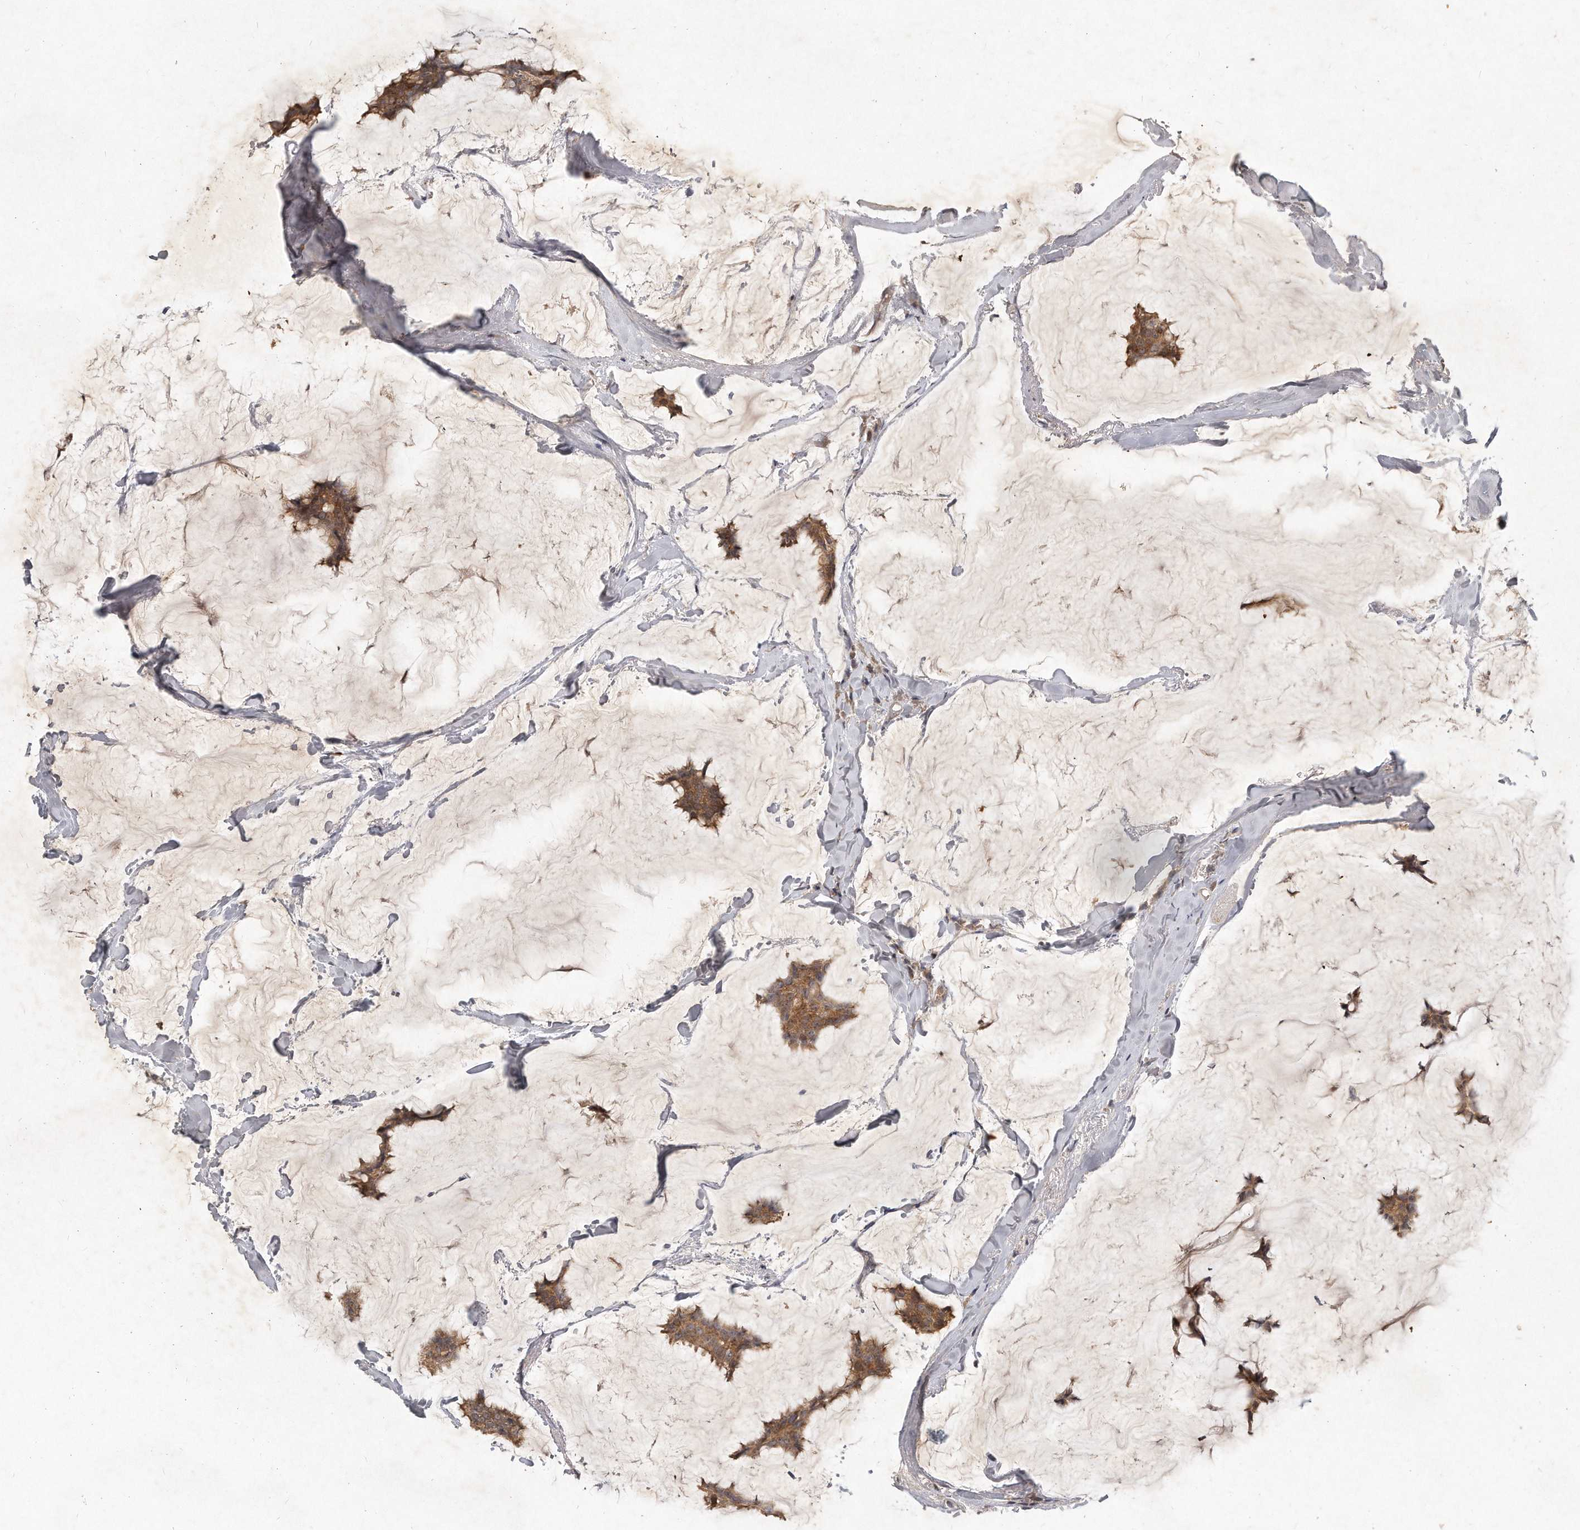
{"staining": {"intensity": "moderate", "quantity": ">75%", "location": "cytoplasmic/membranous"}, "tissue": "breast cancer", "cell_type": "Tumor cells", "image_type": "cancer", "snomed": [{"axis": "morphology", "description": "Duct carcinoma"}, {"axis": "topography", "description": "Breast"}], "caption": "Breast cancer (invasive ductal carcinoma) stained with IHC displays moderate cytoplasmic/membranous staining in about >75% of tumor cells.", "gene": "LGALS8", "patient": {"sex": "female", "age": 93}}